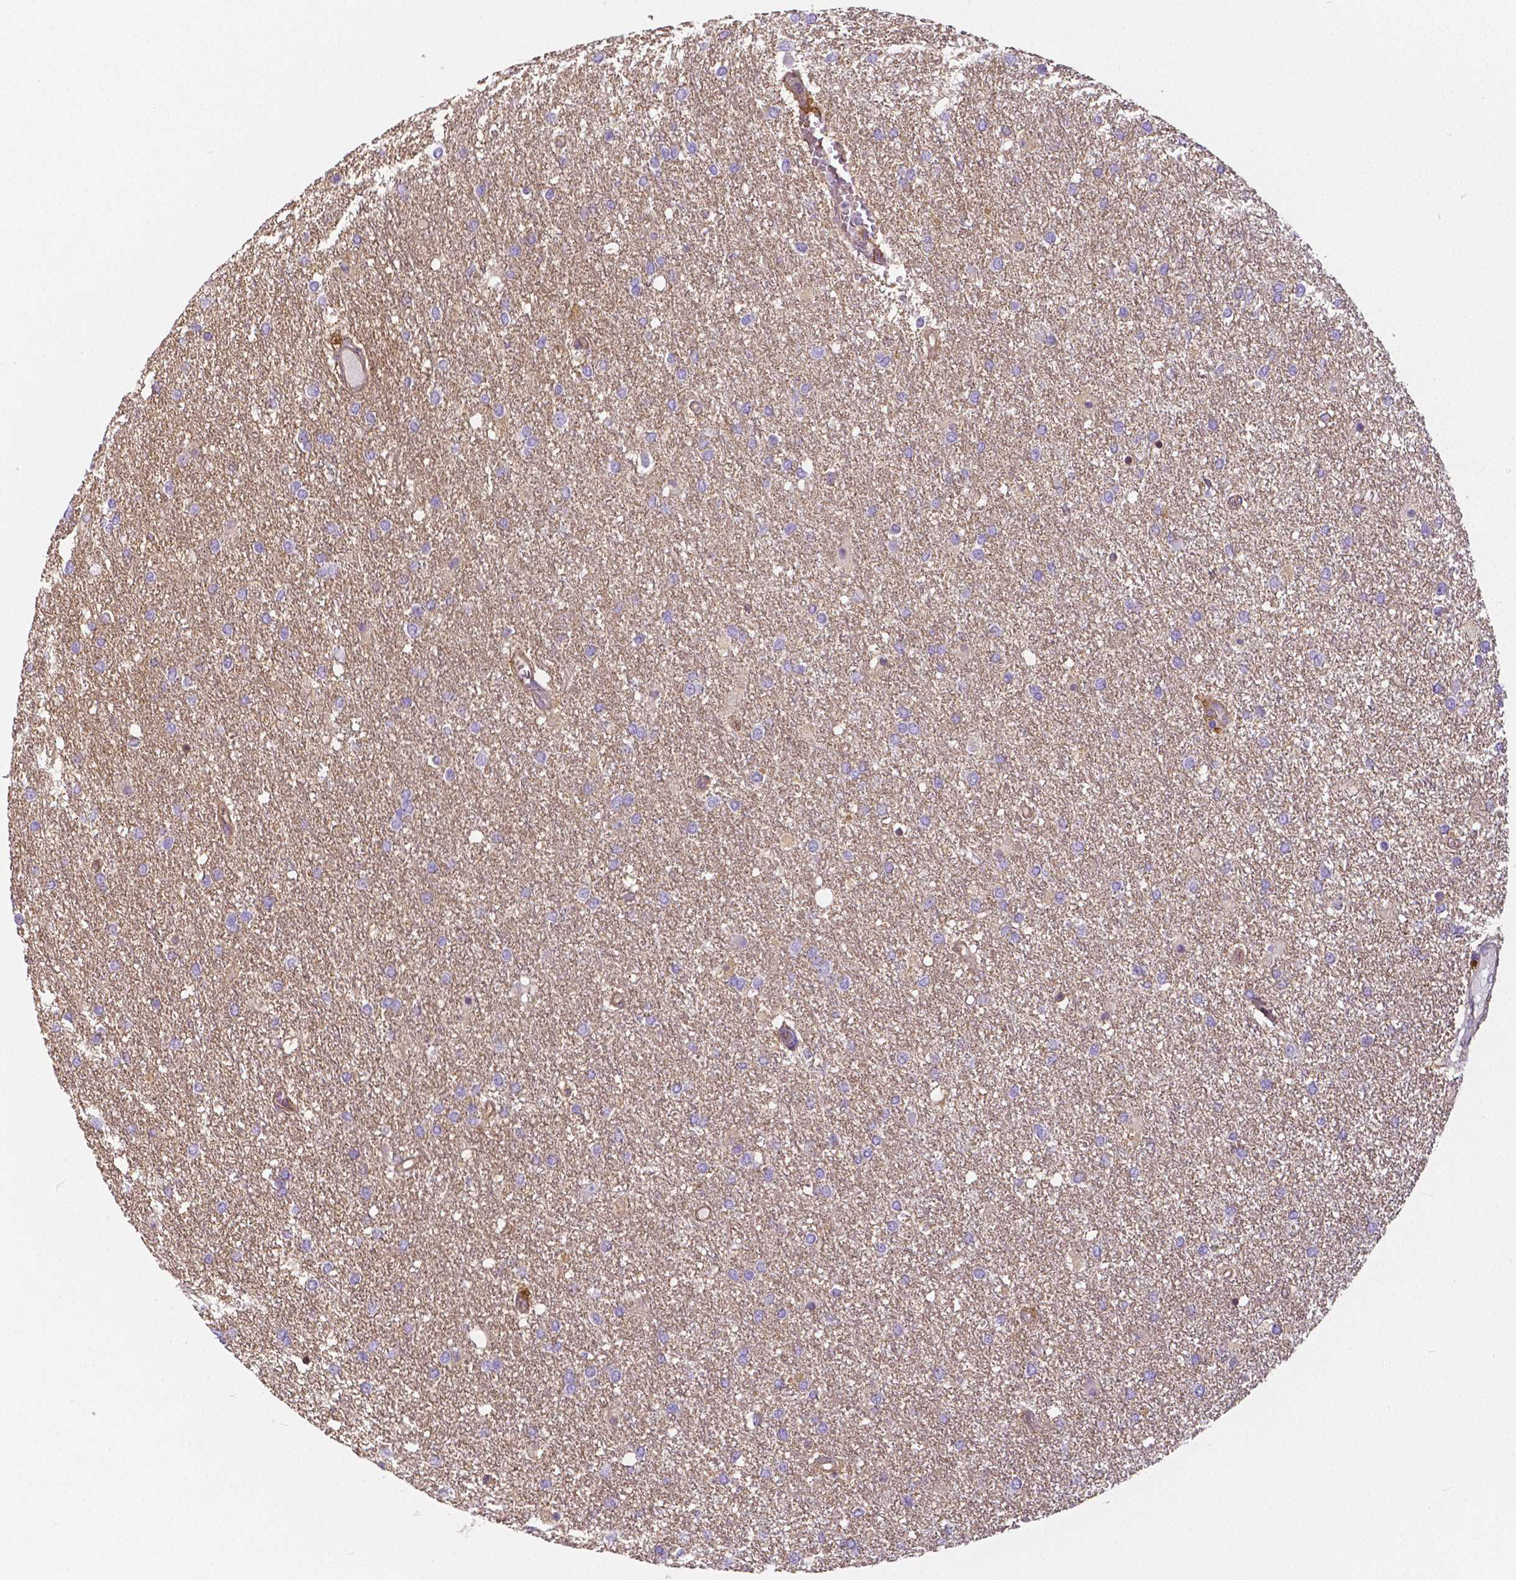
{"staining": {"intensity": "negative", "quantity": "none", "location": "none"}, "tissue": "glioma", "cell_type": "Tumor cells", "image_type": "cancer", "snomed": [{"axis": "morphology", "description": "Glioma, malignant, High grade"}, {"axis": "topography", "description": "Brain"}], "caption": "DAB (3,3'-diaminobenzidine) immunohistochemical staining of malignant high-grade glioma demonstrates no significant staining in tumor cells.", "gene": "CRMP1", "patient": {"sex": "female", "age": 61}}